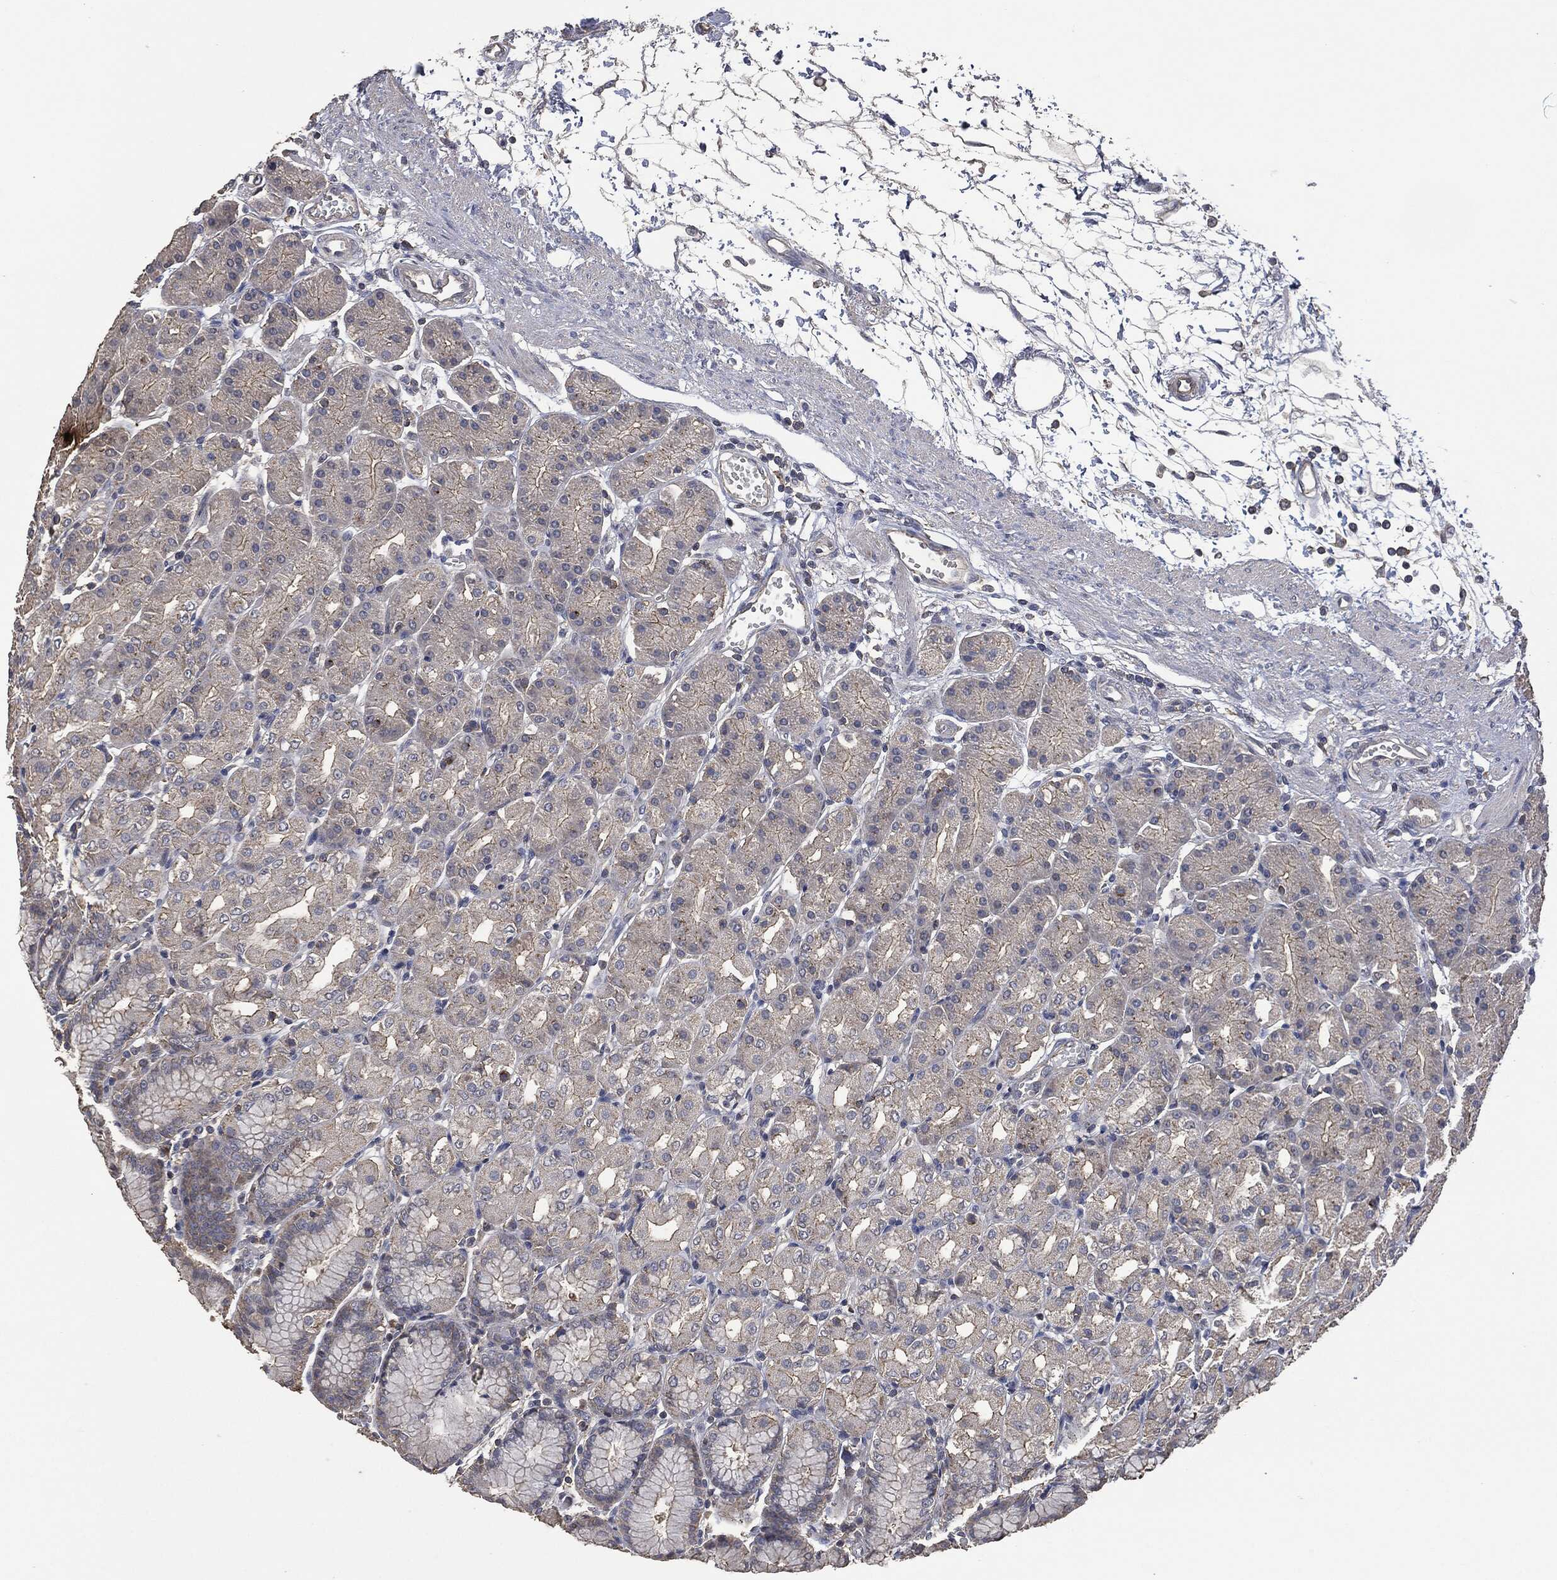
{"staining": {"intensity": "weak", "quantity": "<25%", "location": "cytoplasmic/membranous"}, "tissue": "stomach", "cell_type": "Glandular cells", "image_type": "normal", "snomed": [{"axis": "morphology", "description": "Normal tissue, NOS"}, {"axis": "morphology", "description": "Adenocarcinoma, NOS"}, {"axis": "topography", "description": "Stomach"}], "caption": "This is an immunohistochemistry photomicrograph of benign stomach. There is no expression in glandular cells.", "gene": "MSLN", "patient": {"sex": "female", "age": 81}}